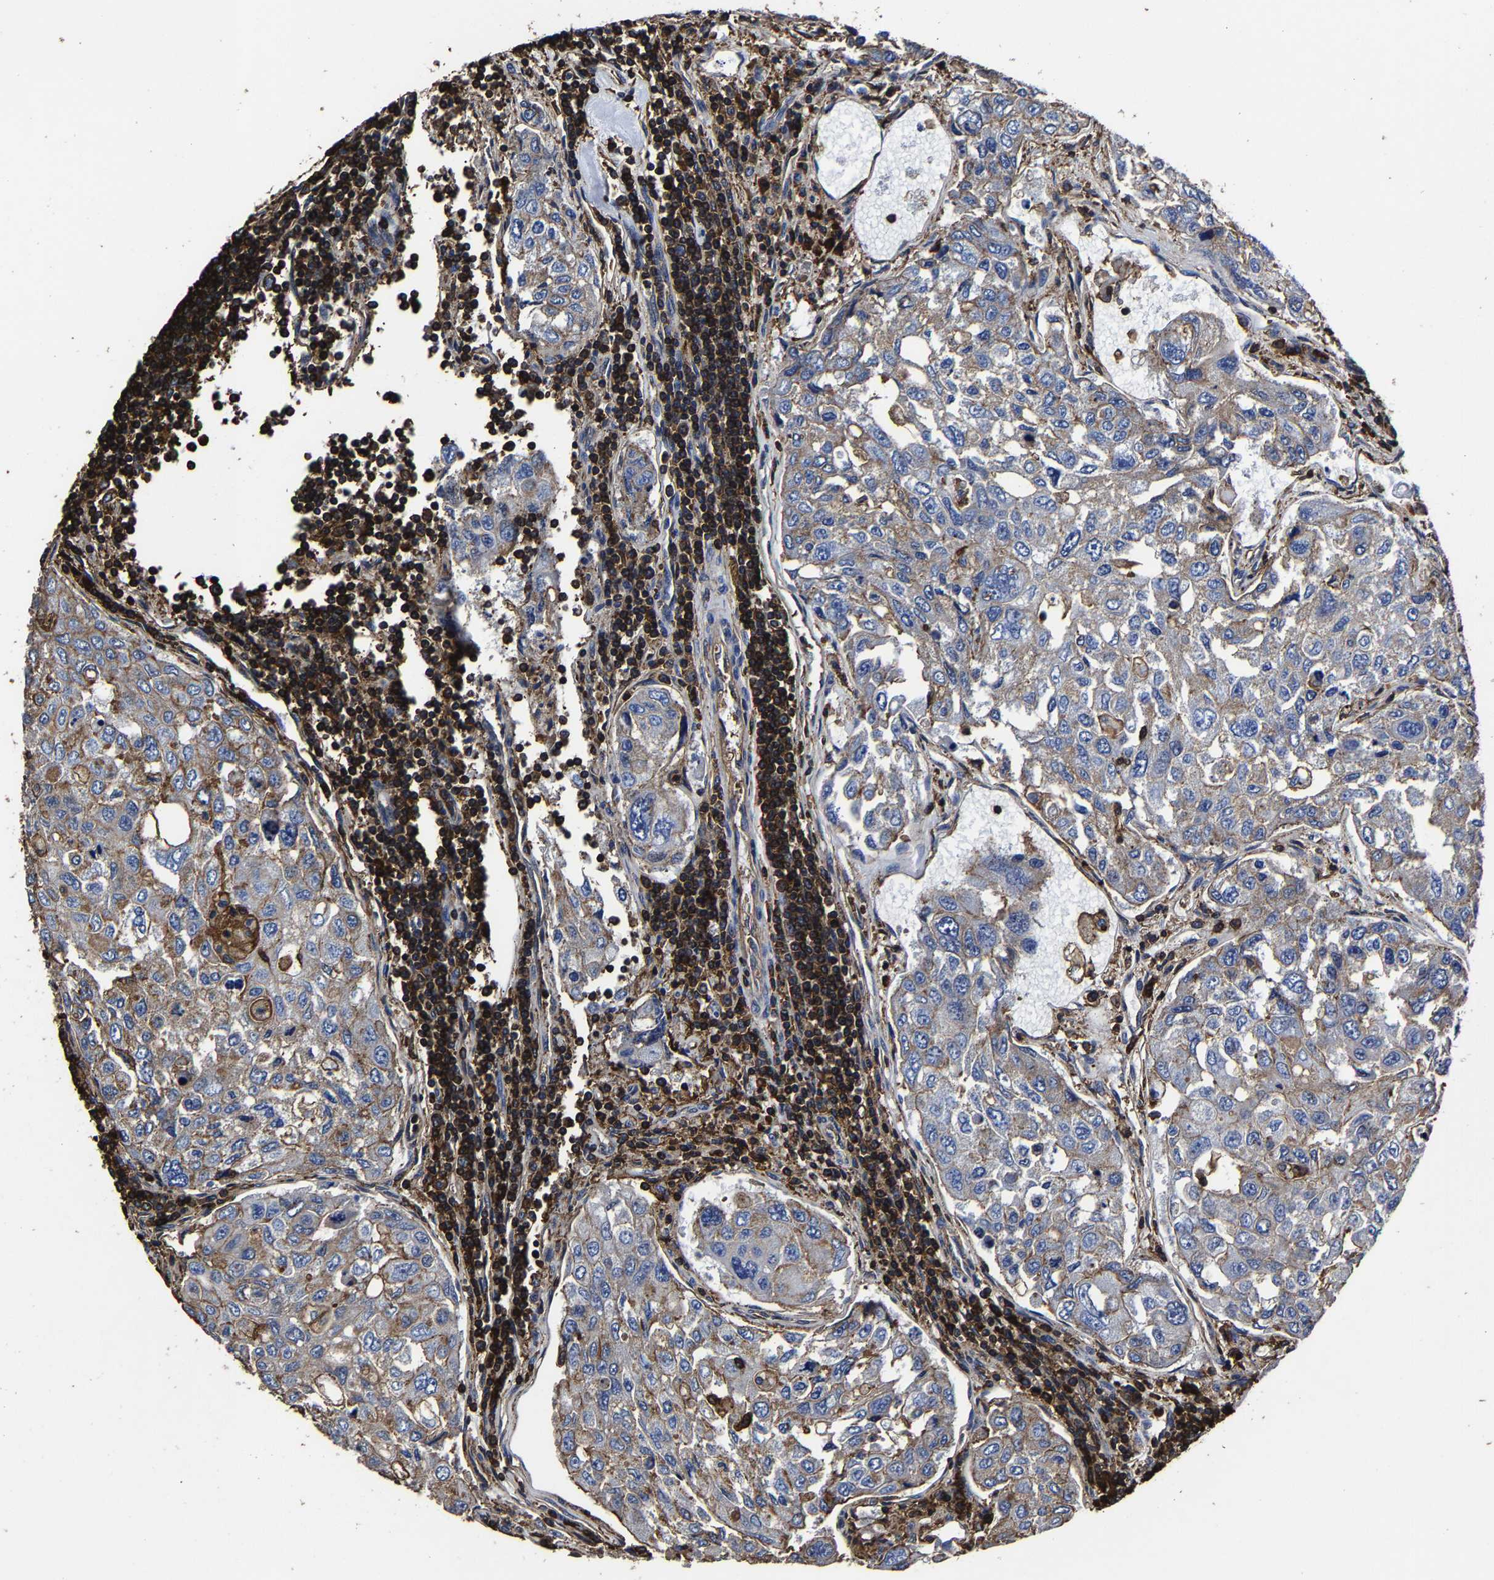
{"staining": {"intensity": "moderate", "quantity": "25%-75%", "location": "cytoplasmic/membranous"}, "tissue": "urothelial cancer", "cell_type": "Tumor cells", "image_type": "cancer", "snomed": [{"axis": "morphology", "description": "Urothelial carcinoma, High grade"}, {"axis": "topography", "description": "Lymph node"}, {"axis": "topography", "description": "Urinary bladder"}], "caption": "A micrograph of human urothelial cancer stained for a protein displays moderate cytoplasmic/membranous brown staining in tumor cells.", "gene": "SSH3", "patient": {"sex": "male", "age": 51}}